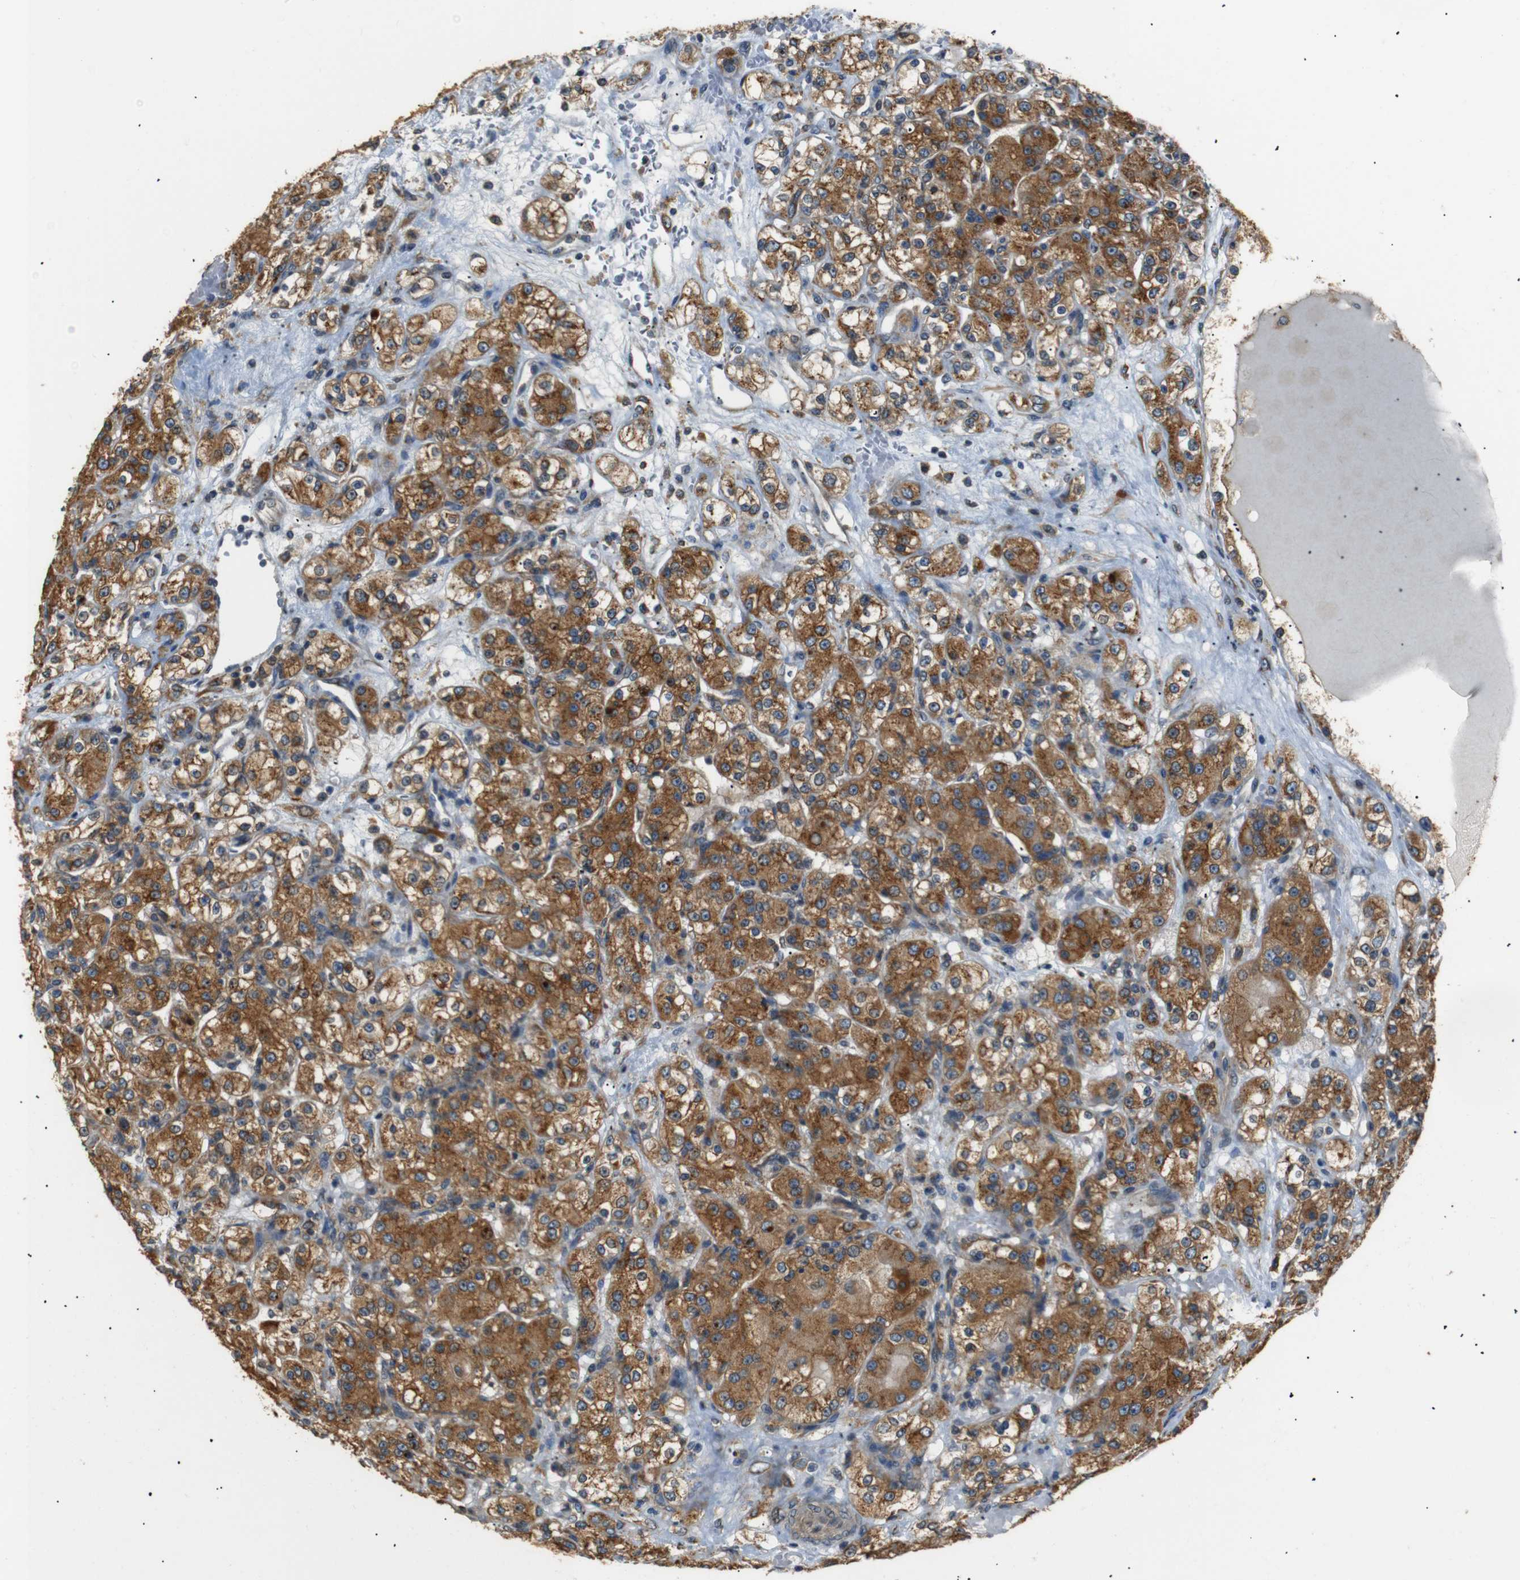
{"staining": {"intensity": "moderate", "quantity": ">75%", "location": "cytoplasmic/membranous"}, "tissue": "renal cancer", "cell_type": "Tumor cells", "image_type": "cancer", "snomed": [{"axis": "morphology", "description": "Normal tissue, NOS"}, {"axis": "morphology", "description": "Adenocarcinoma, NOS"}, {"axis": "topography", "description": "Kidney"}], "caption": "High-power microscopy captured an immunohistochemistry photomicrograph of adenocarcinoma (renal), revealing moderate cytoplasmic/membranous positivity in about >75% of tumor cells. The staining is performed using DAB brown chromogen to label protein expression. The nuclei are counter-stained blue using hematoxylin.", "gene": "TMED2", "patient": {"sex": "male", "age": 61}}